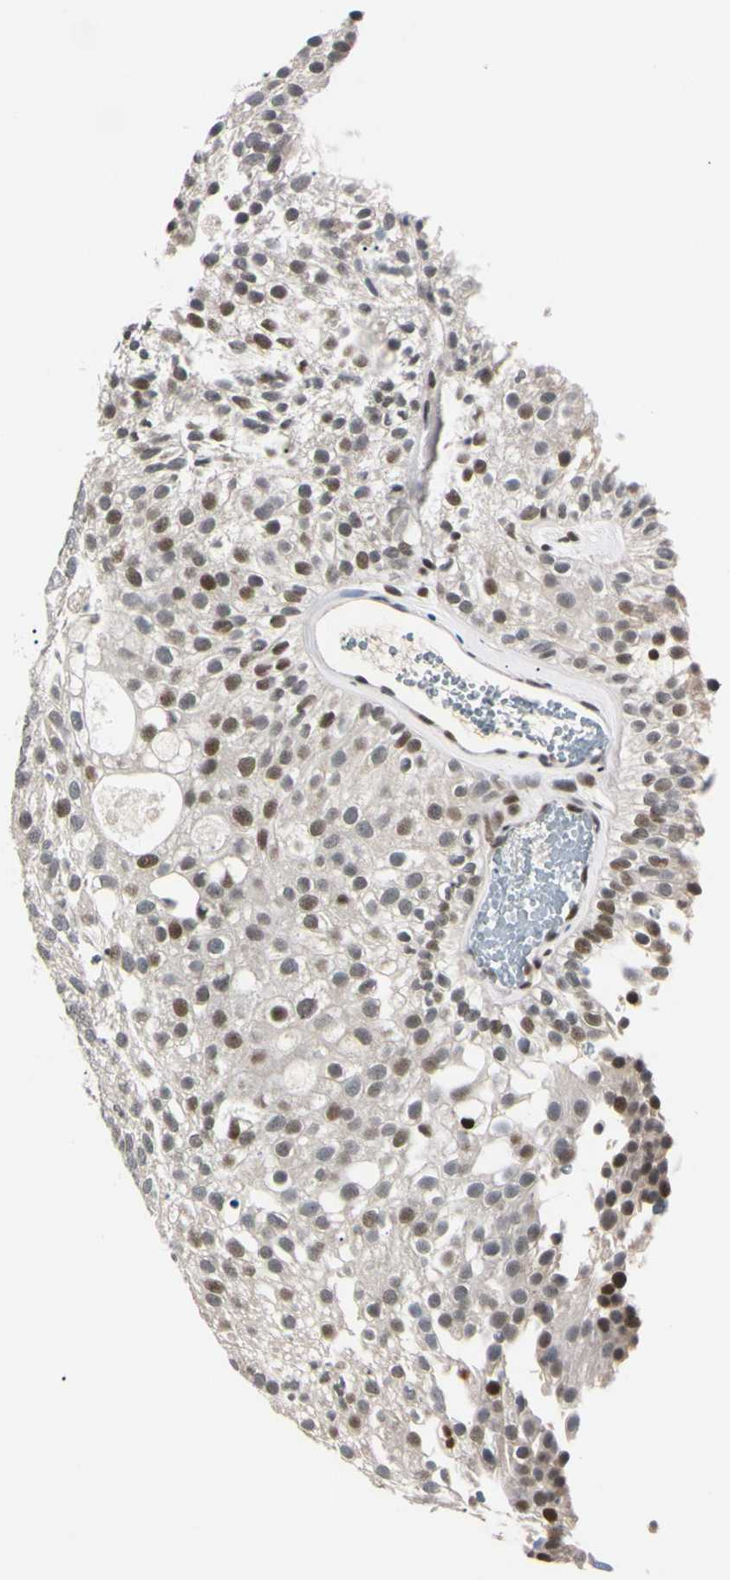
{"staining": {"intensity": "moderate", "quantity": "<25%", "location": "nuclear"}, "tissue": "urothelial cancer", "cell_type": "Tumor cells", "image_type": "cancer", "snomed": [{"axis": "morphology", "description": "Urothelial carcinoma, Low grade"}, {"axis": "topography", "description": "Urinary bladder"}], "caption": "Protein analysis of urothelial cancer tissue displays moderate nuclear positivity in about <25% of tumor cells.", "gene": "C1orf174", "patient": {"sex": "male", "age": 78}}